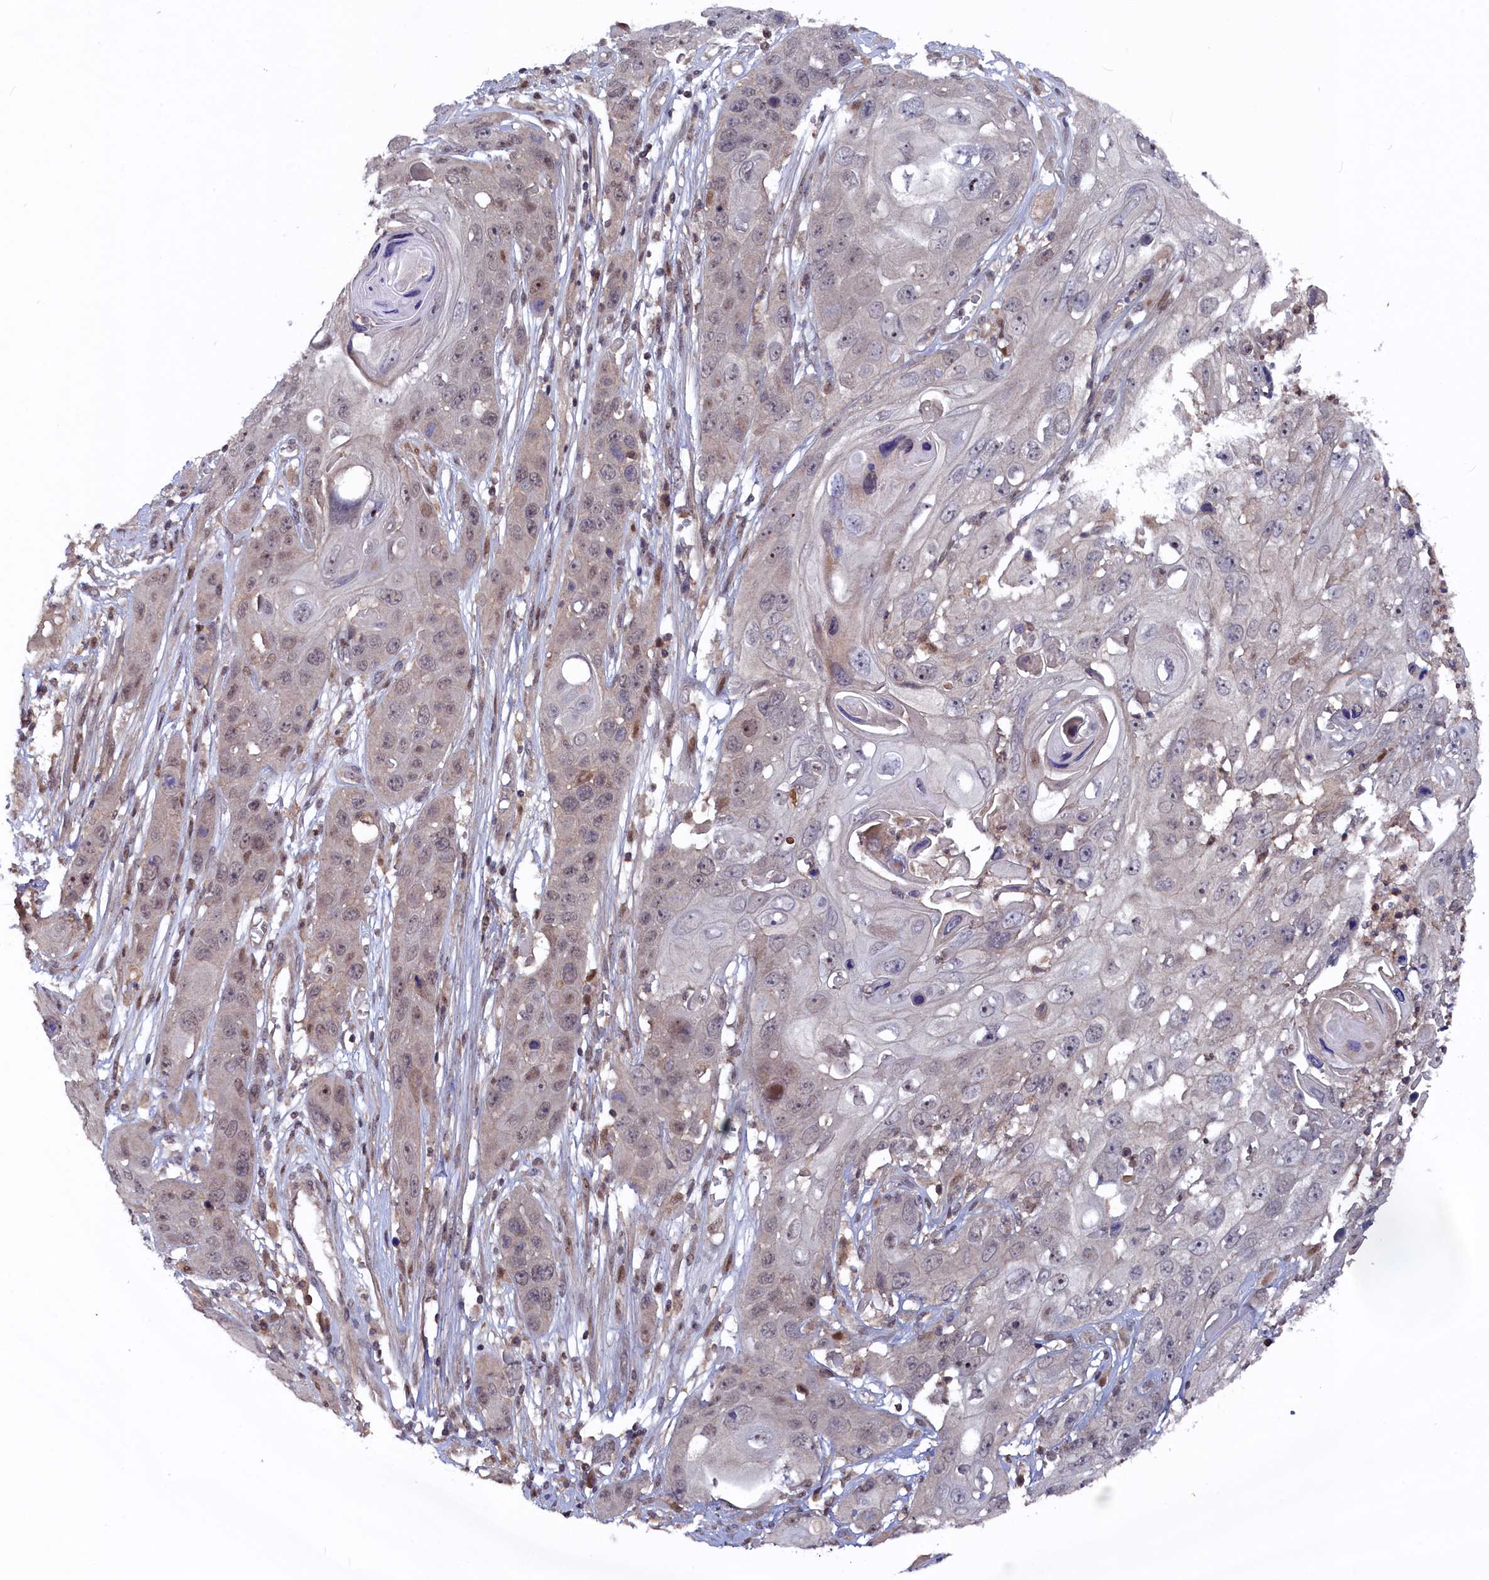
{"staining": {"intensity": "weak", "quantity": "25%-75%", "location": "nuclear"}, "tissue": "skin cancer", "cell_type": "Tumor cells", "image_type": "cancer", "snomed": [{"axis": "morphology", "description": "Squamous cell carcinoma, NOS"}, {"axis": "topography", "description": "Skin"}], "caption": "A brown stain shows weak nuclear positivity of a protein in skin cancer (squamous cell carcinoma) tumor cells.", "gene": "TMC5", "patient": {"sex": "male", "age": 55}}